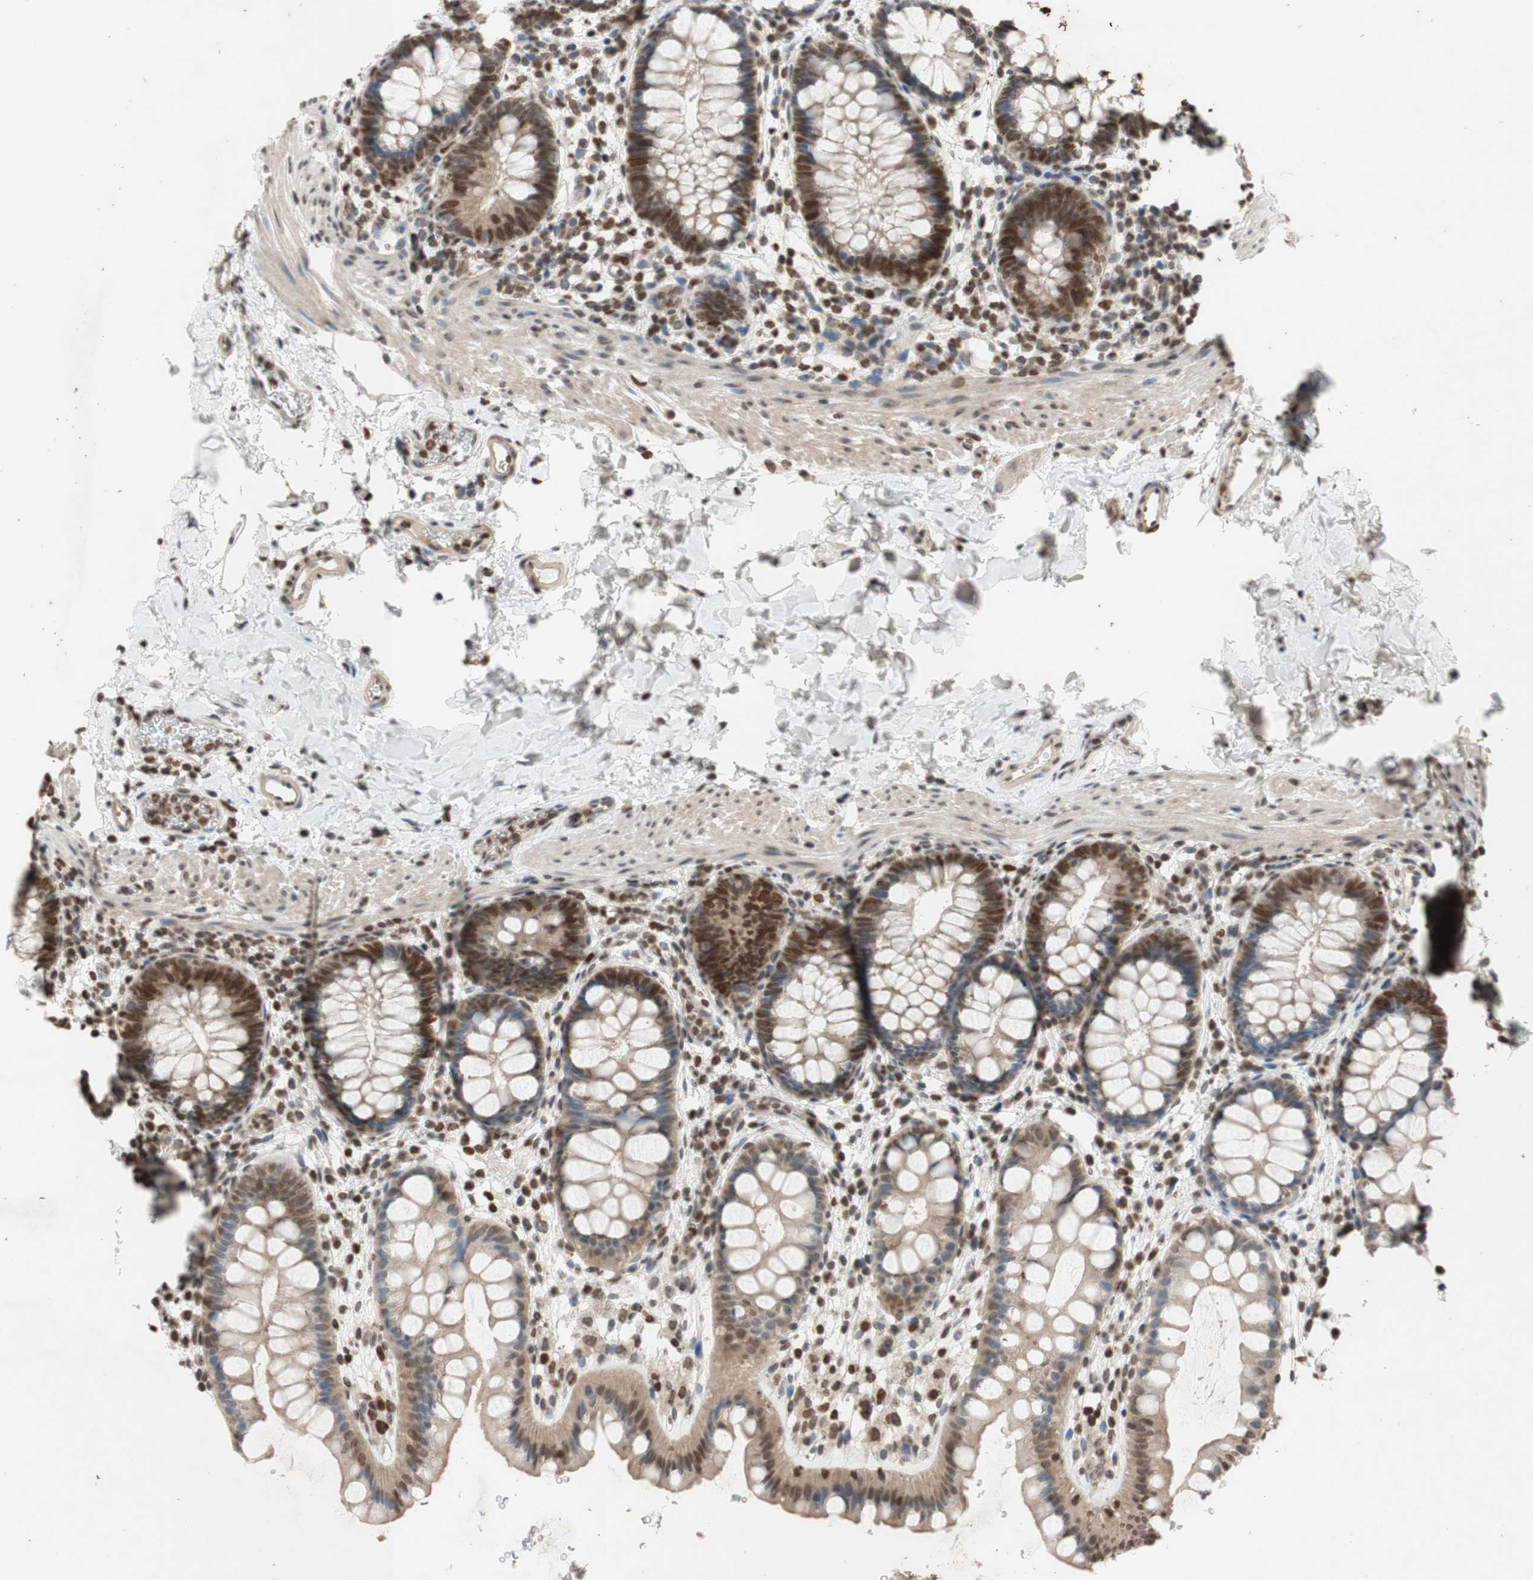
{"staining": {"intensity": "moderate", "quantity": ">75%", "location": "cytoplasmic/membranous,nuclear"}, "tissue": "rectum", "cell_type": "Glandular cells", "image_type": "normal", "snomed": [{"axis": "morphology", "description": "Normal tissue, NOS"}, {"axis": "topography", "description": "Rectum"}], "caption": "Rectum stained with DAB IHC shows medium levels of moderate cytoplasmic/membranous,nuclear expression in approximately >75% of glandular cells.", "gene": "MCM6", "patient": {"sex": "female", "age": 24}}